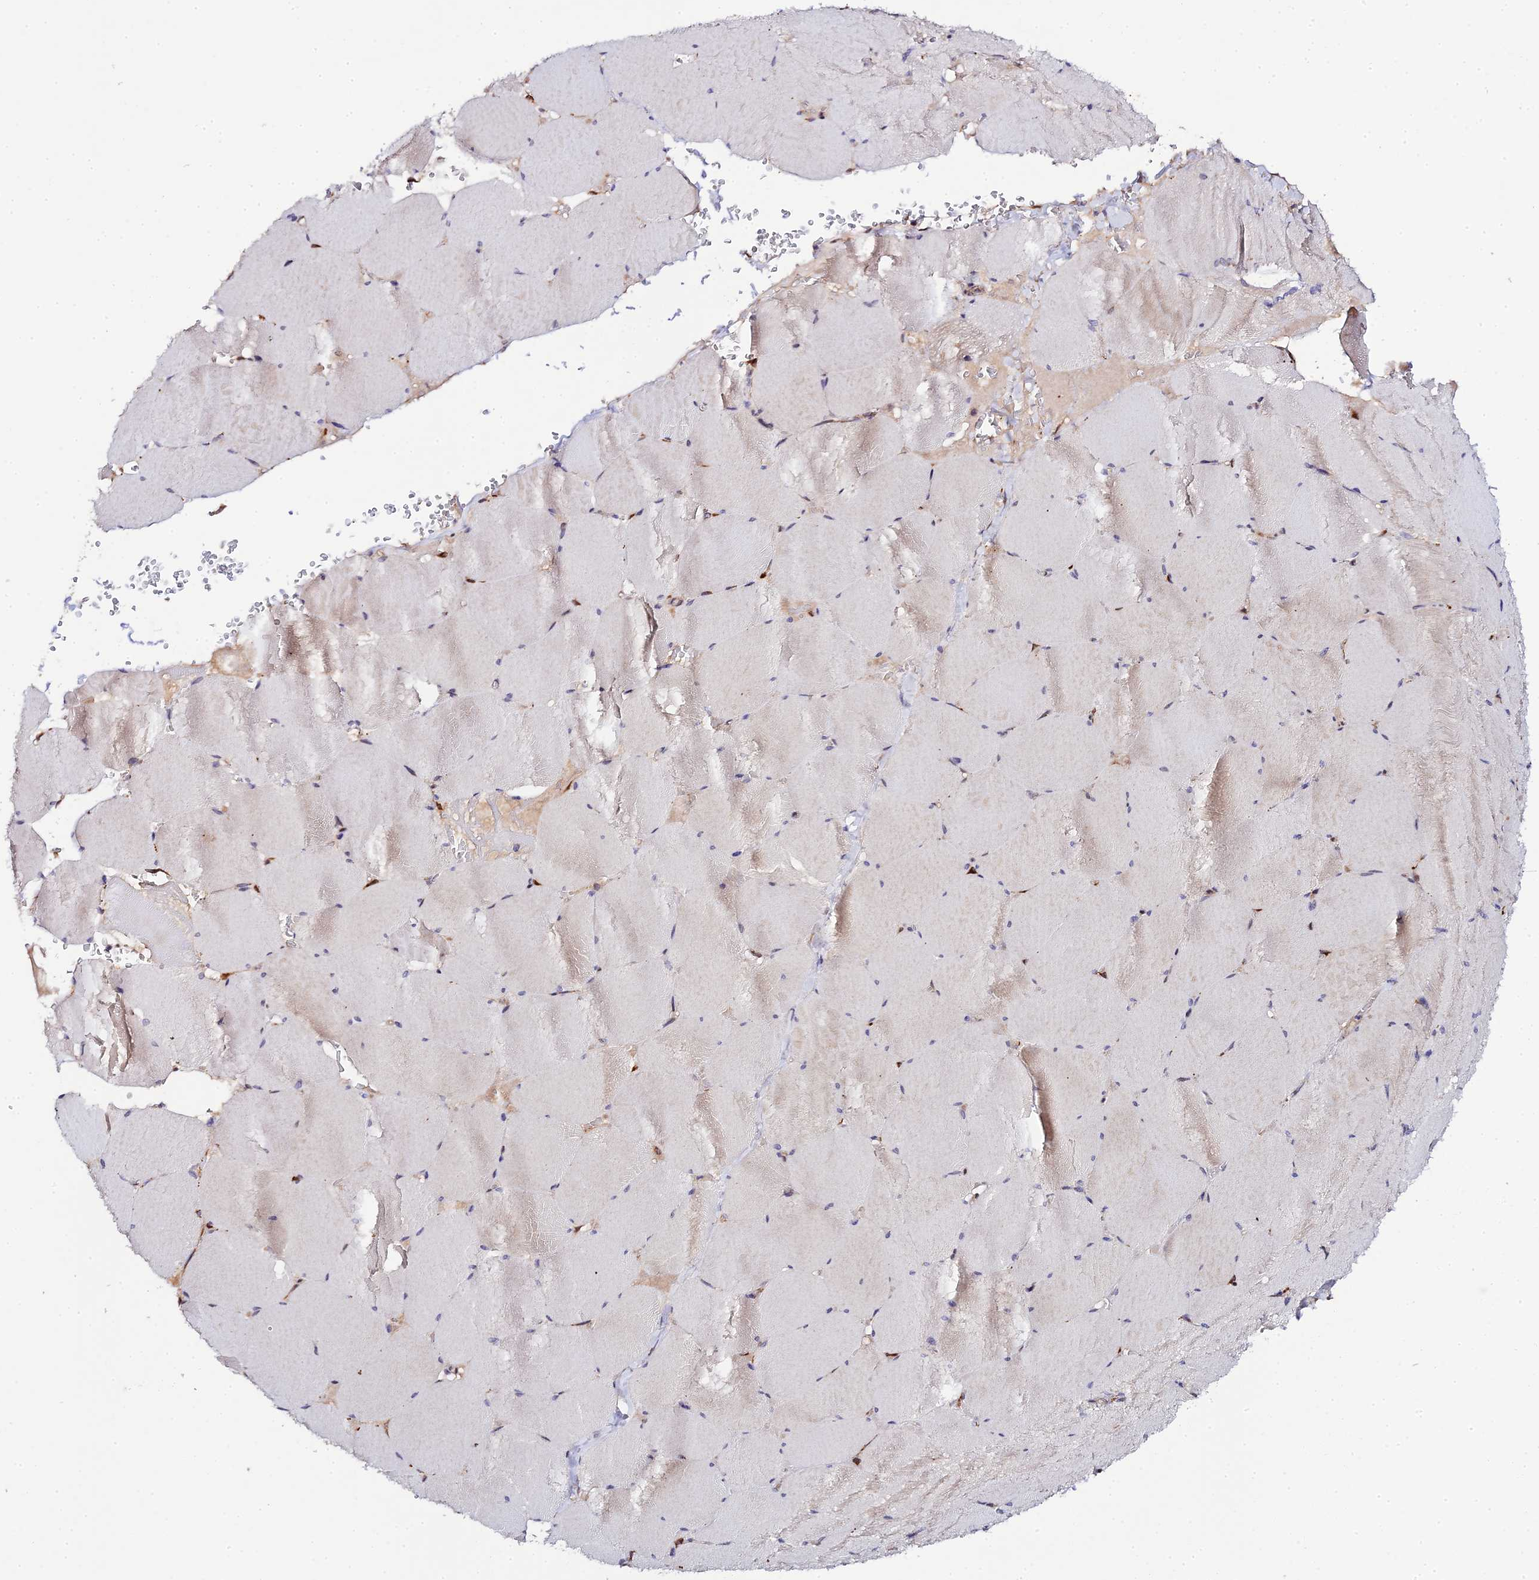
{"staining": {"intensity": "weak", "quantity": "<25%", "location": "cytoplasmic/membranous"}, "tissue": "skeletal muscle", "cell_type": "Myocytes", "image_type": "normal", "snomed": [{"axis": "morphology", "description": "Normal tissue, NOS"}, {"axis": "topography", "description": "Skeletal muscle"}, {"axis": "topography", "description": "Head-Neck"}], "caption": "A high-resolution micrograph shows IHC staining of normal skeletal muscle, which displays no significant staining in myocytes. (DAB (3,3'-diaminobenzidine) immunohistochemistry with hematoxylin counter stain).", "gene": "P3H3", "patient": {"sex": "male", "age": 66}}